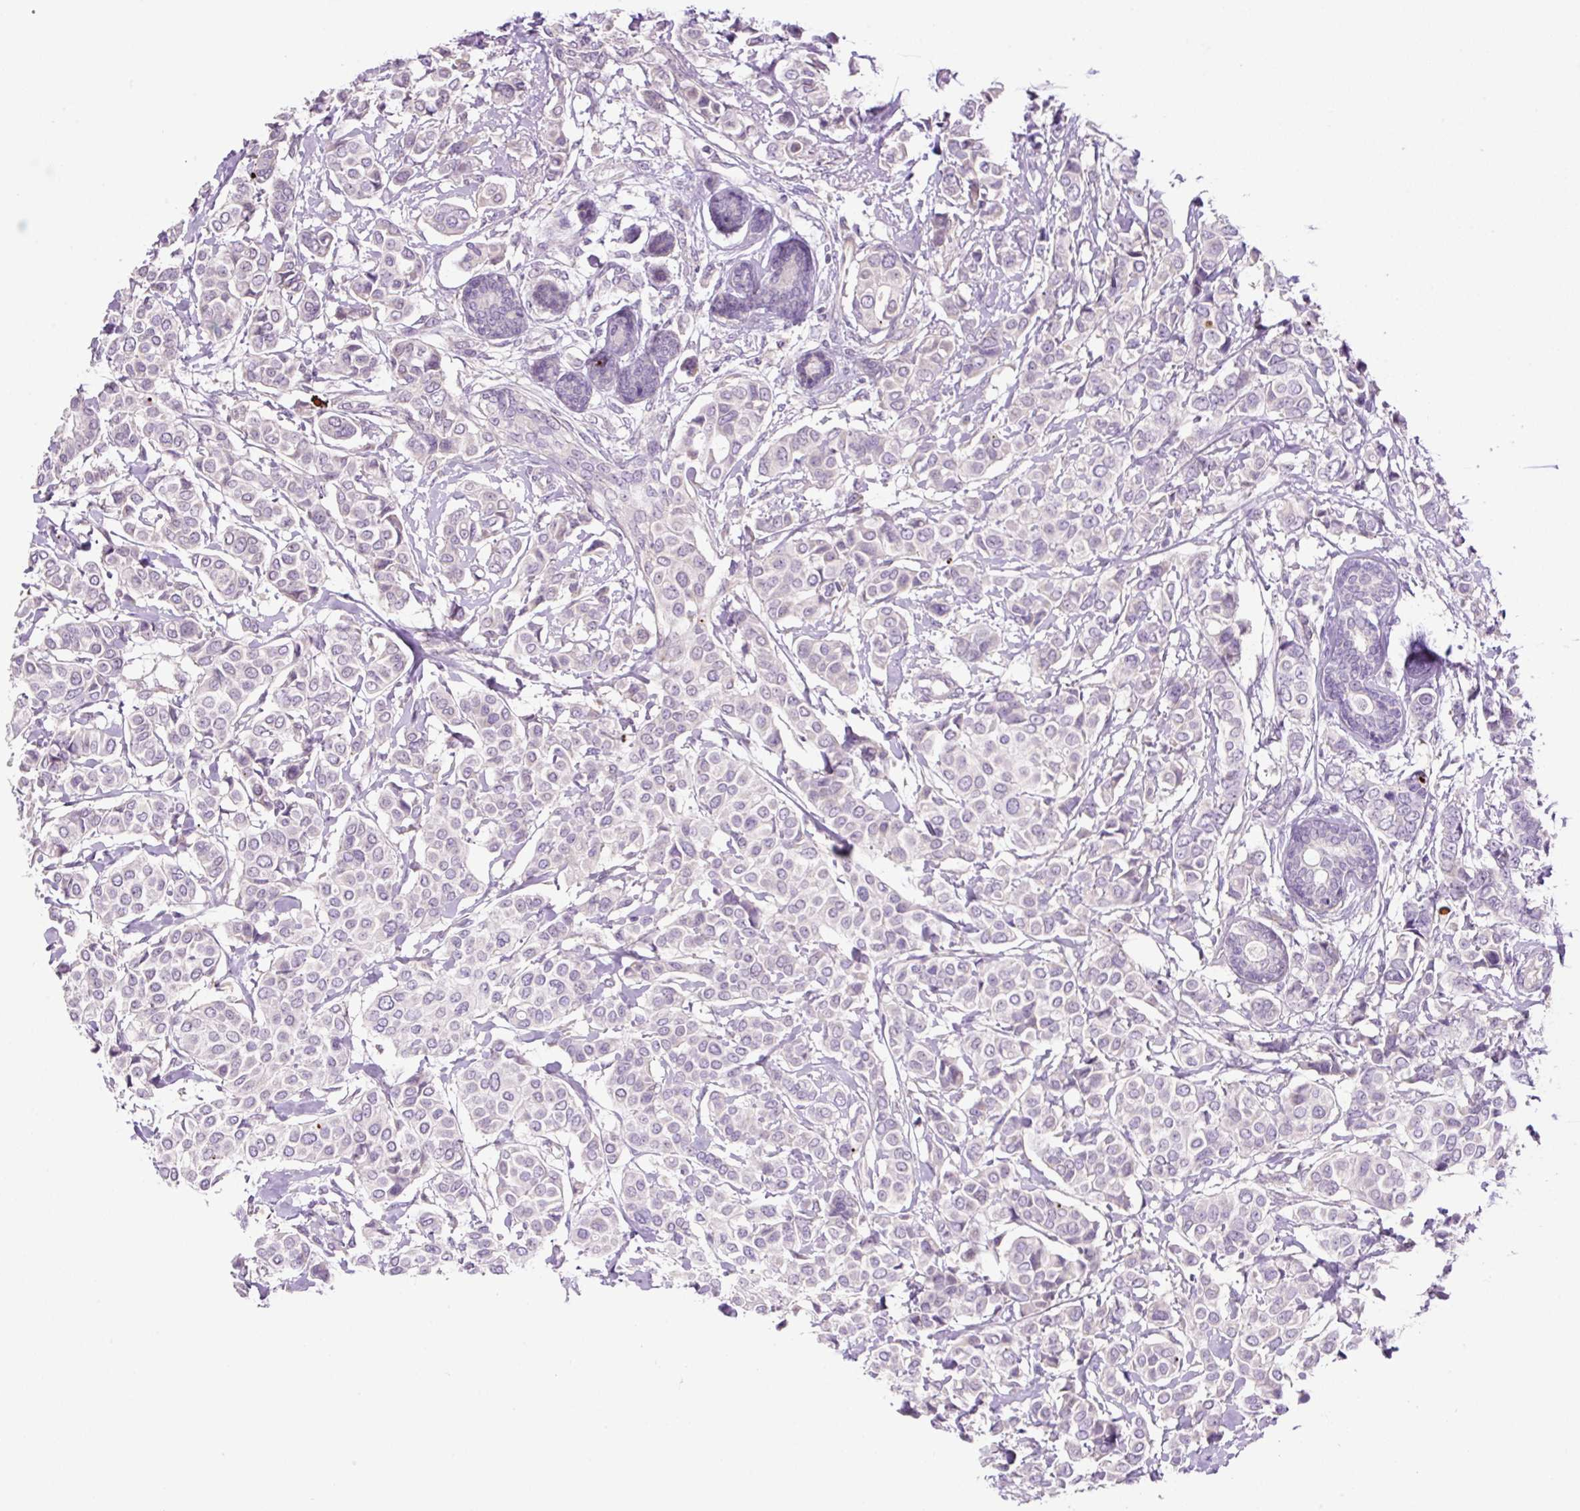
{"staining": {"intensity": "negative", "quantity": "none", "location": "none"}, "tissue": "breast cancer", "cell_type": "Tumor cells", "image_type": "cancer", "snomed": [{"axis": "morphology", "description": "Lobular carcinoma"}, {"axis": "topography", "description": "Breast"}], "caption": "The immunohistochemistry histopathology image has no significant staining in tumor cells of breast cancer tissue.", "gene": "OGDHL", "patient": {"sex": "female", "age": 51}}